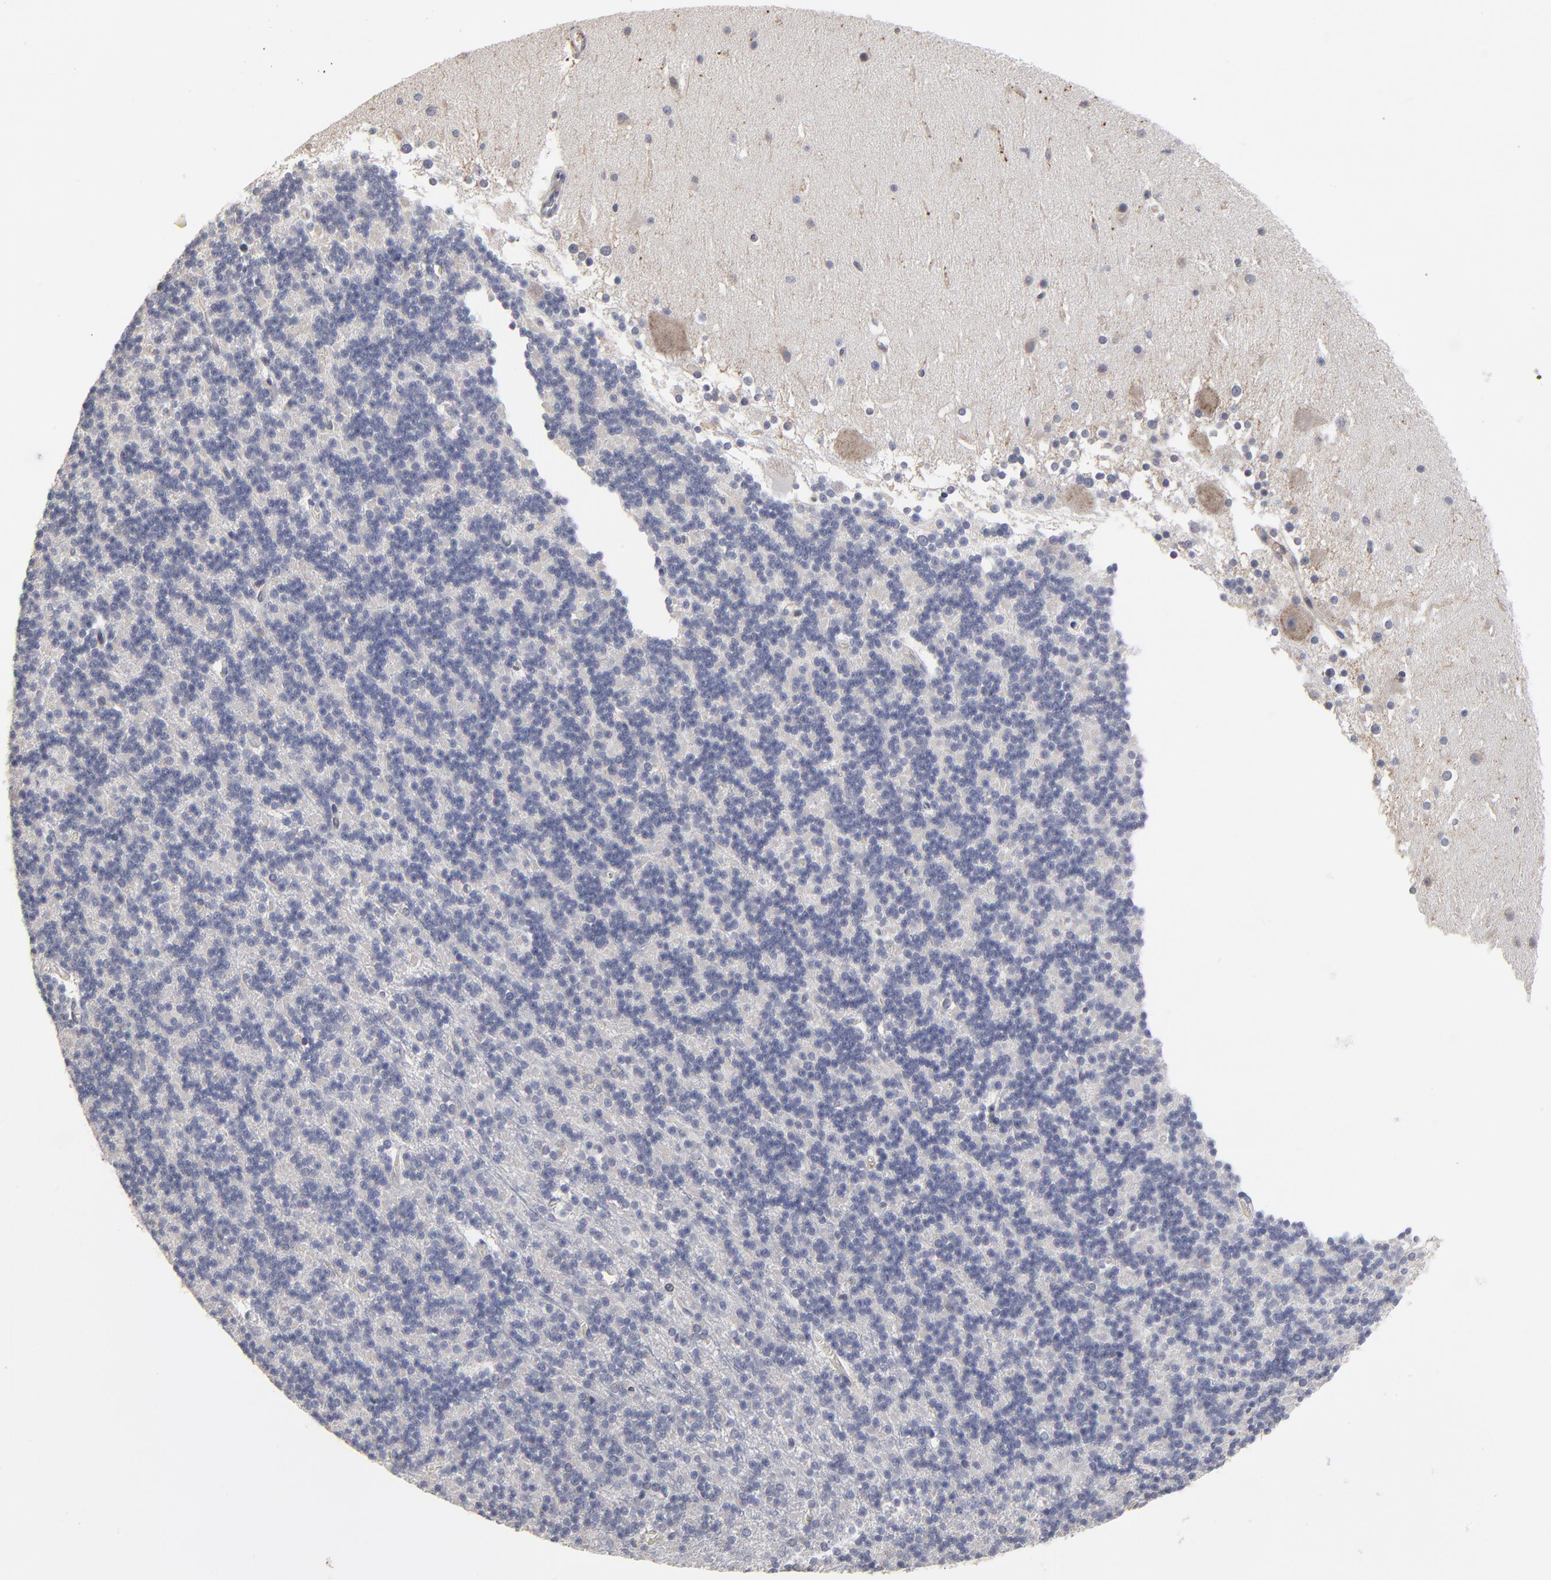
{"staining": {"intensity": "negative", "quantity": "none", "location": "none"}, "tissue": "cerebellum", "cell_type": "Cells in granular layer", "image_type": "normal", "snomed": [{"axis": "morphology", "description": "Normal tissue, NOS"}, {"axis": "topography", "description": "Cerebellum"}], "caption": "Immunohistochemical staining of normal cerebellum exhibits no significant staining in cells in granular layer. The staining is performed using DAB brown chromogen with nuclei counter-stained in using hematoxylin.", "gene": "MAGEA10", "patient": {"sex": "female", "age": 19}}